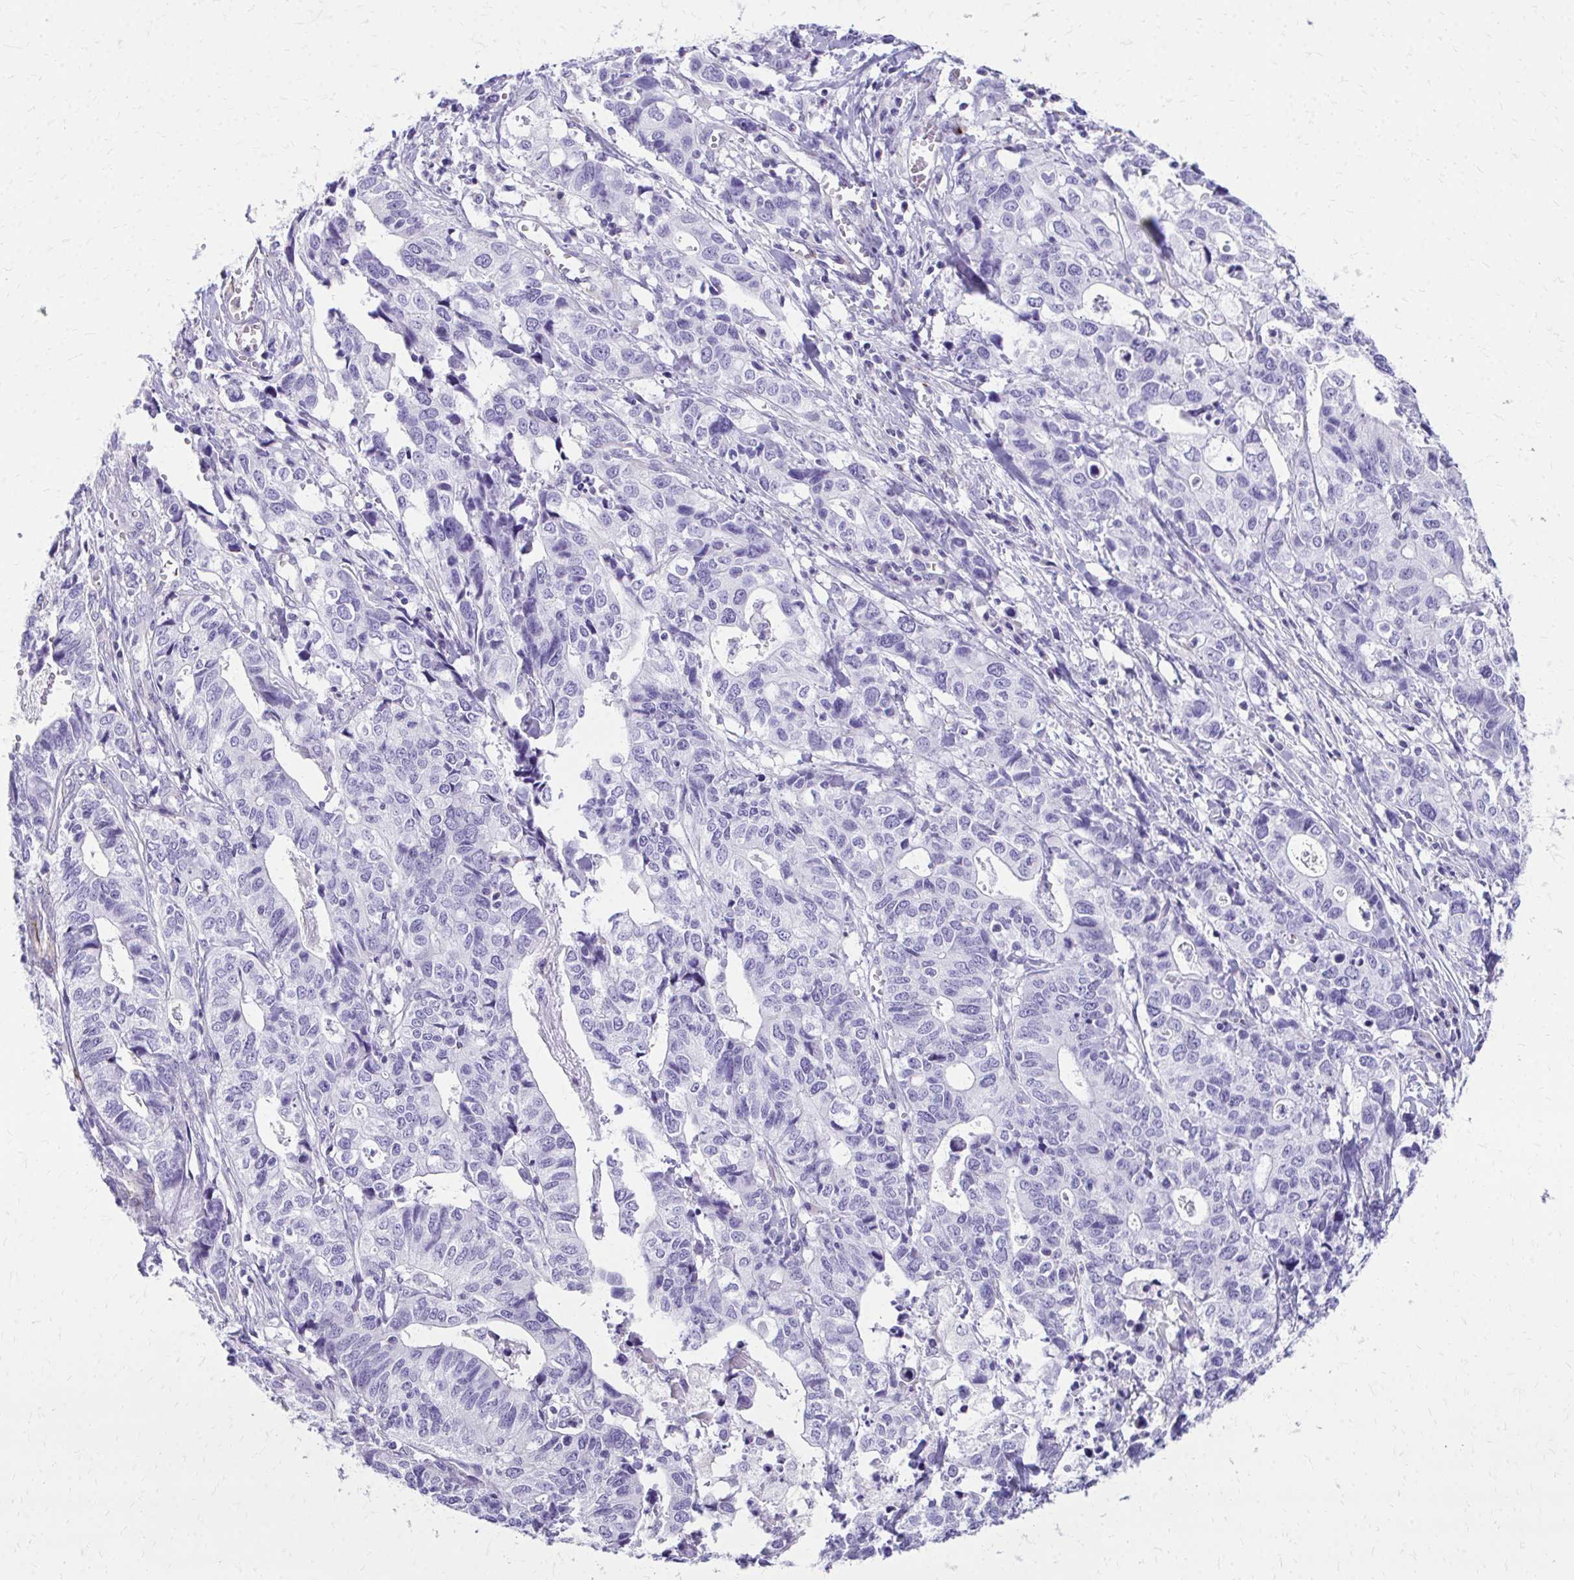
{"staining": {"intensity": "negative", "quantity": "none", "location": "none"}, "tissue": "stomach cancer", "cell_type": "Tumor cells", "image_type": "cancer", "snomed": [{"axis": "morphology", "description": "Adenocarcinoma, NOS"}, {"axis": "topography", "description": "Stomach, upper"}], "caption": "The immunohistochemistry micrograph has no significant positivity in tumor cells of stomach cancer (adenocarcinoma) tissue.", "gene": "TRIM6", "patient": {"sex": "female", "age": 67}}